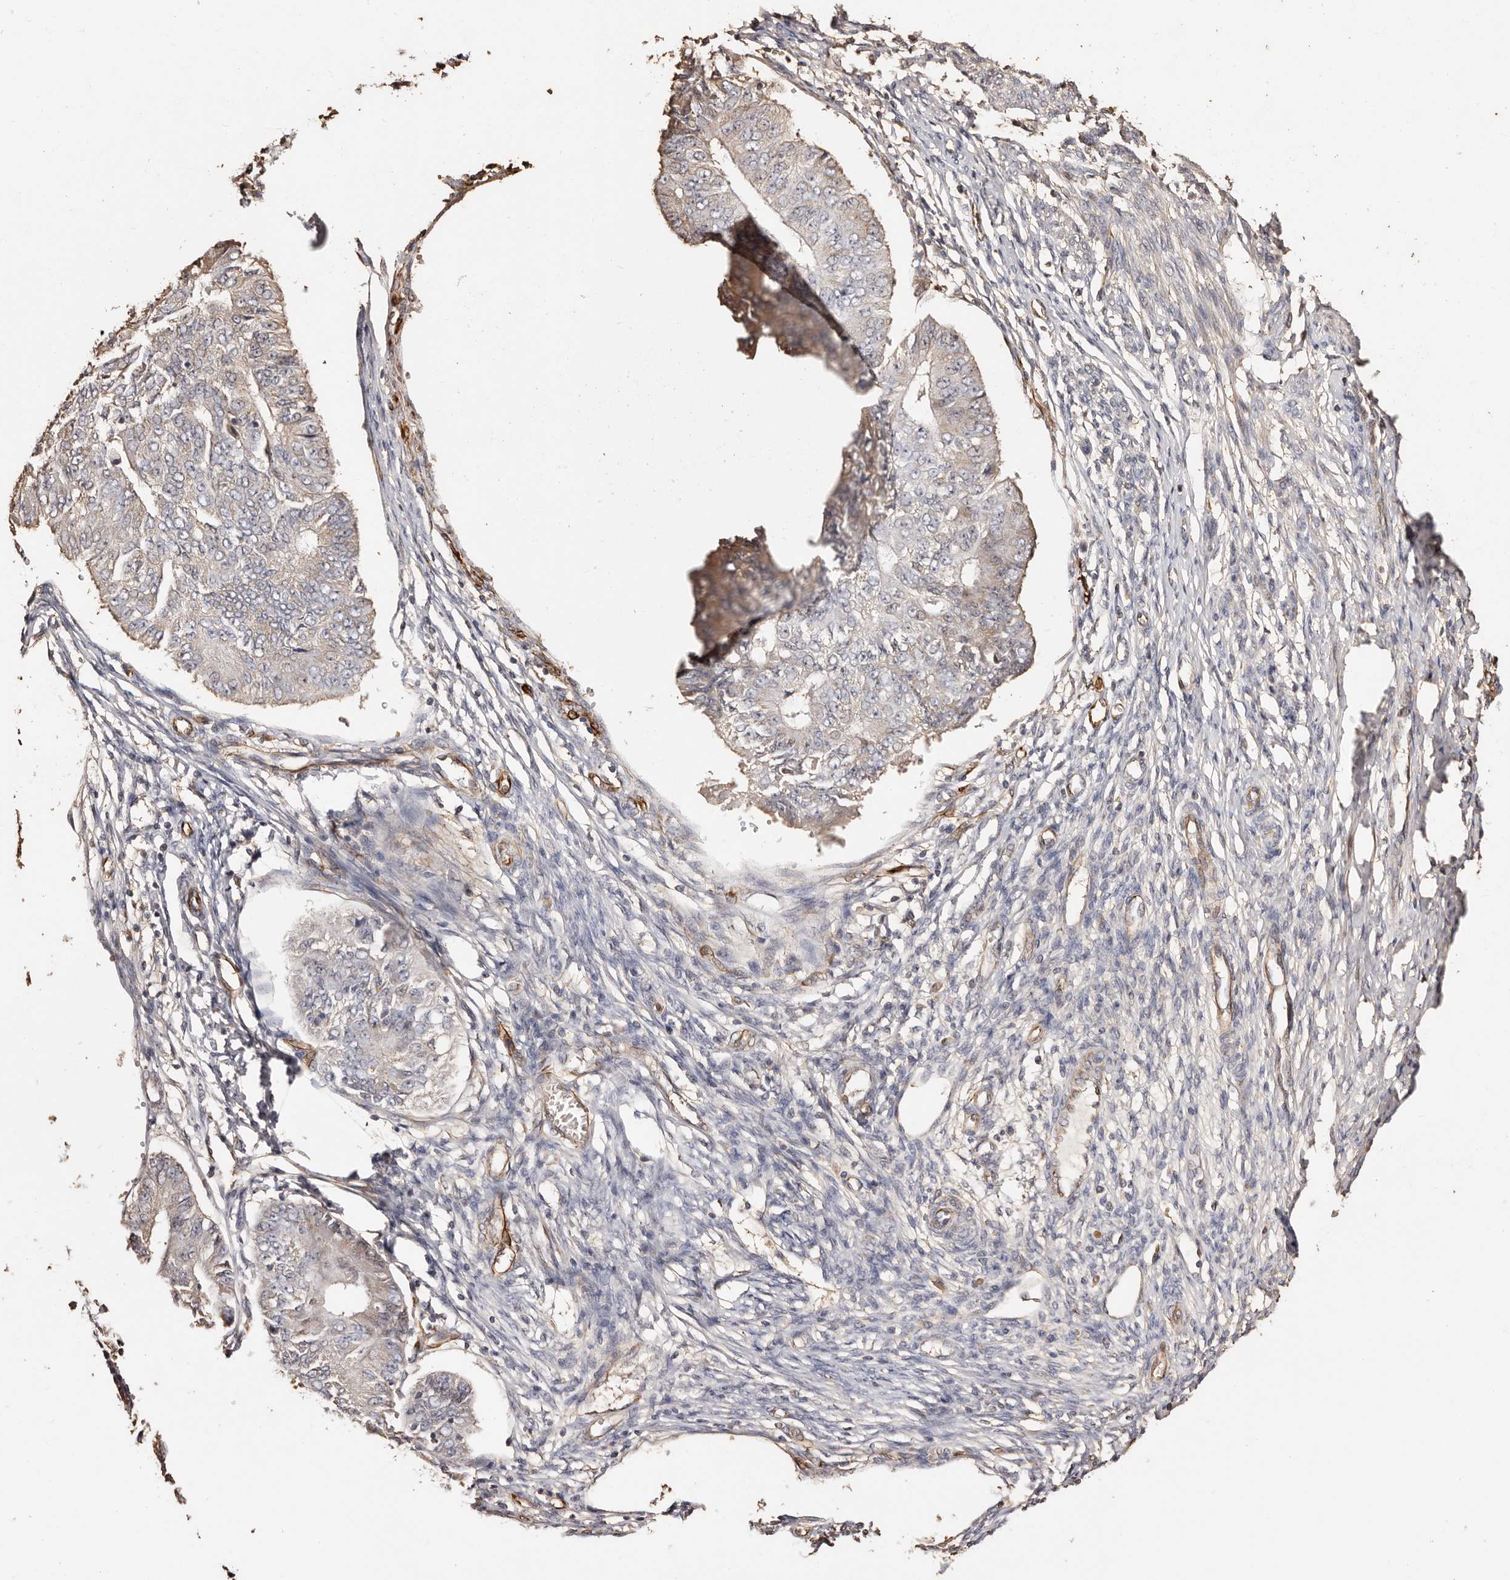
{"staining": {"intensity": "weak", "quantity": ">75%", "location": "cytoplasmic/membranous"}, "tissue": "endometrial cancer", "cell_type": "Tumor cells", "image_type": "cancer", "snomed": [{"axis": "morphology", "description": "Adenocarcinoma, NOS"}, {"axis": "topography", "description": "Endometrium"}], "caption": "Immunohistochemistry of human endometrial cancer reveals low levels of weak cytoplasmic/membranous expression in about >75% of tumor cells.", "gene": "ZNF557", "patient": {"sex": "female", "age": 32}}